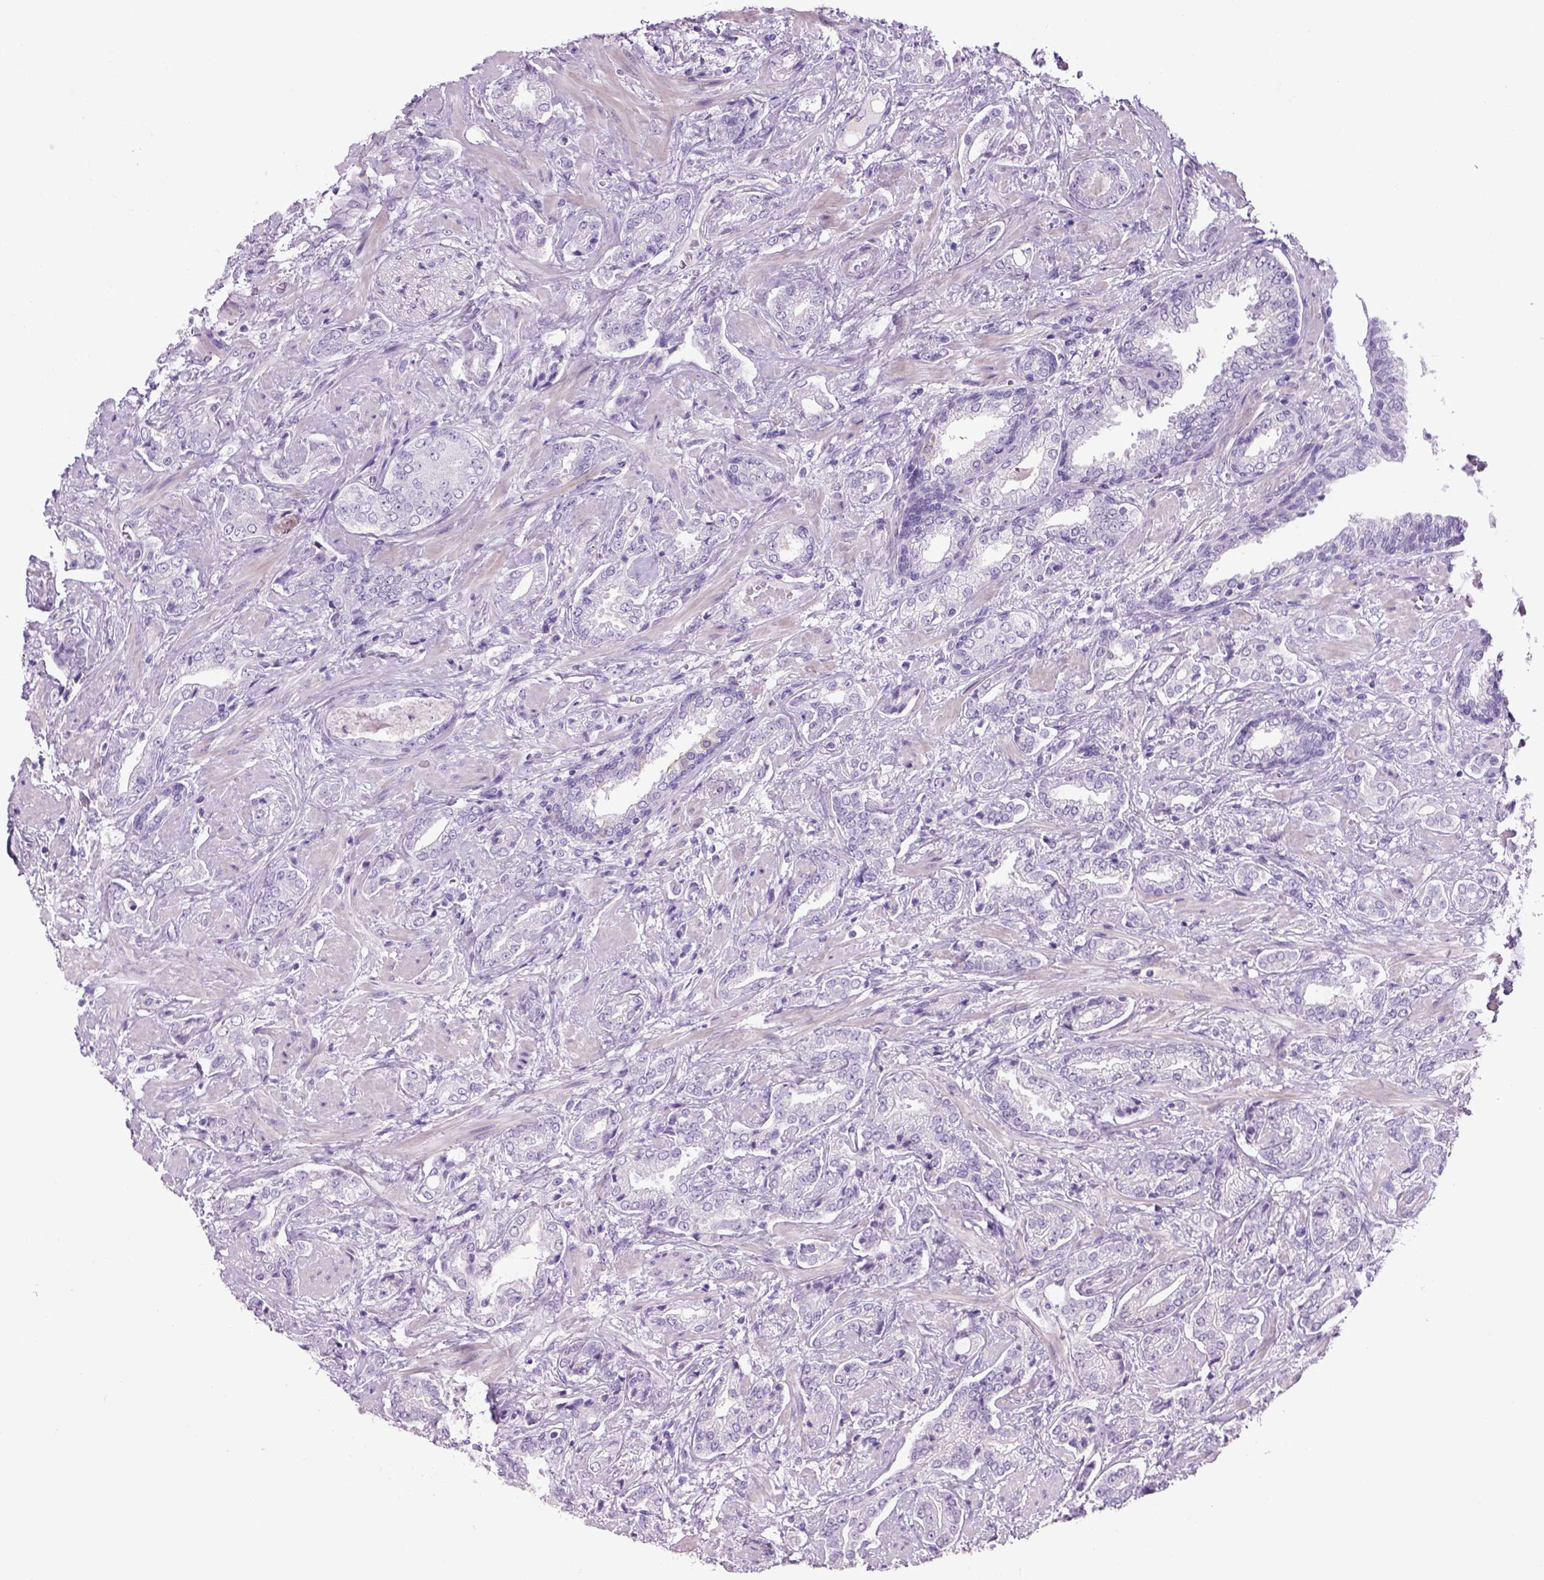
{"staining": {"intensity": "negative", "quantity": "none", "location": "none"}, "tissue": "prostate cancer", "cell_type": "Tumor cells", "image_type": "cancer", "snomed": [{"axis": "morphology", "description": "Adenocarcinoma, Low grade"}, {"axis": "topography", "description": "Prostate"}], "caption": "Prostate low-grade adenocarcinoma was stained to show a protein in brown. There is no significant positivity in tumor cells. The staining is performed using DAB (3,3'-diaminobenzidine) brown chromogen with nuclei counter-stained in using hematoxylin.", "gene": "TENM4", "patient": {"sex": "male", "age": 61}}